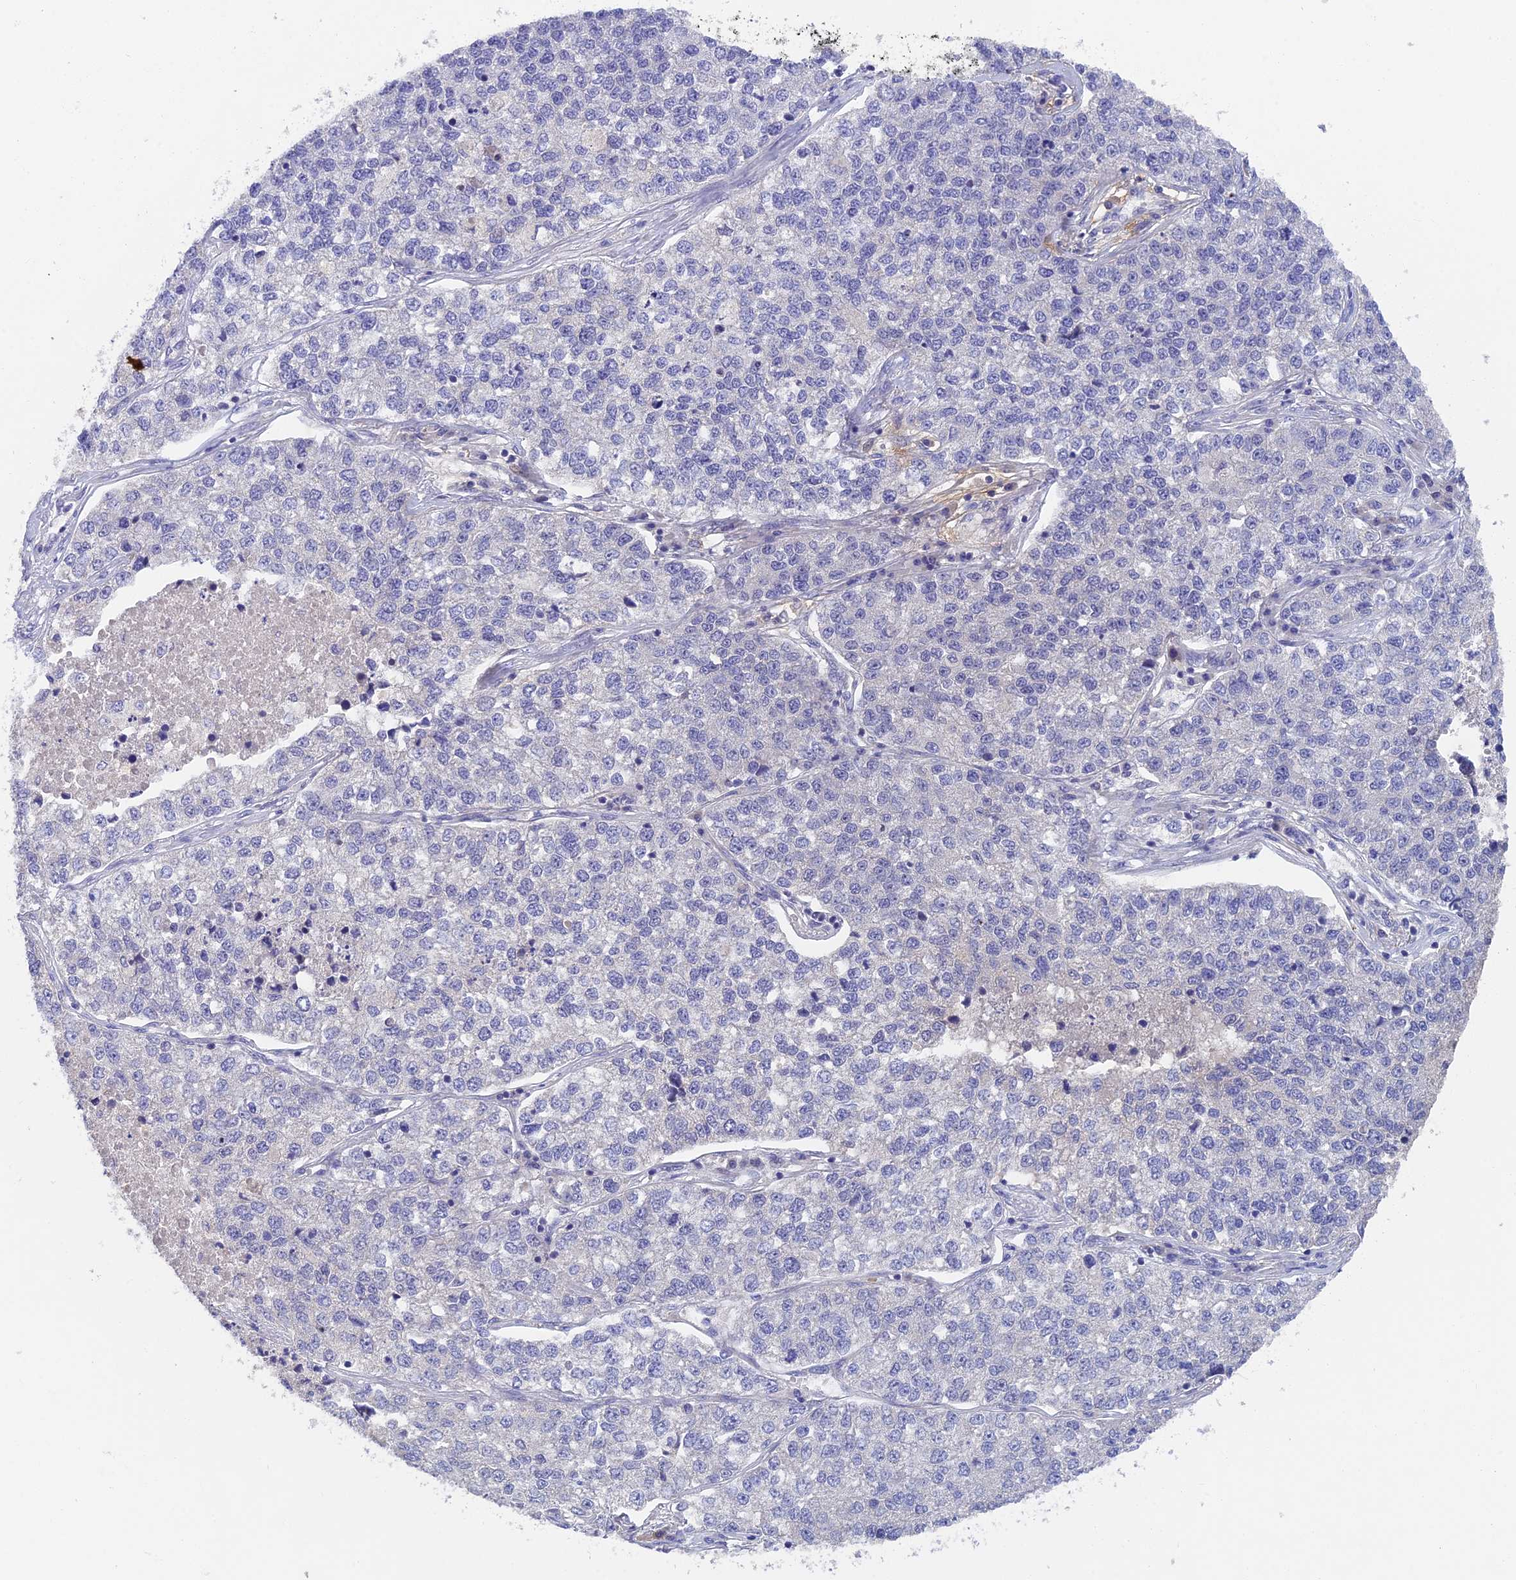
{"staining": {"intensity": "negative", "quantity": "none", "location": "none"}, "tissue": "lung cancer", "cell_type": "Tumor cells", "image_type": "cancer", "snomed": [{"axis": "morphology", "description": "Adenocarcinoma, NOS"}, {"axis": "topography", "description": "Lung"}], "caption": "Immunohistochemistry photomicrograph of neoplastic tissue: human lung cancer stained with DAB shows no significant protein staining in tumor cells. Brightfield microscopy of IHC stained with DAB (3,3'-diaminobenzidine) (brown) and hematoxylin (blue), captured at high magnification.", "gene": "ADAMTS13", "patient": {"sex": "male", "age": 49}}